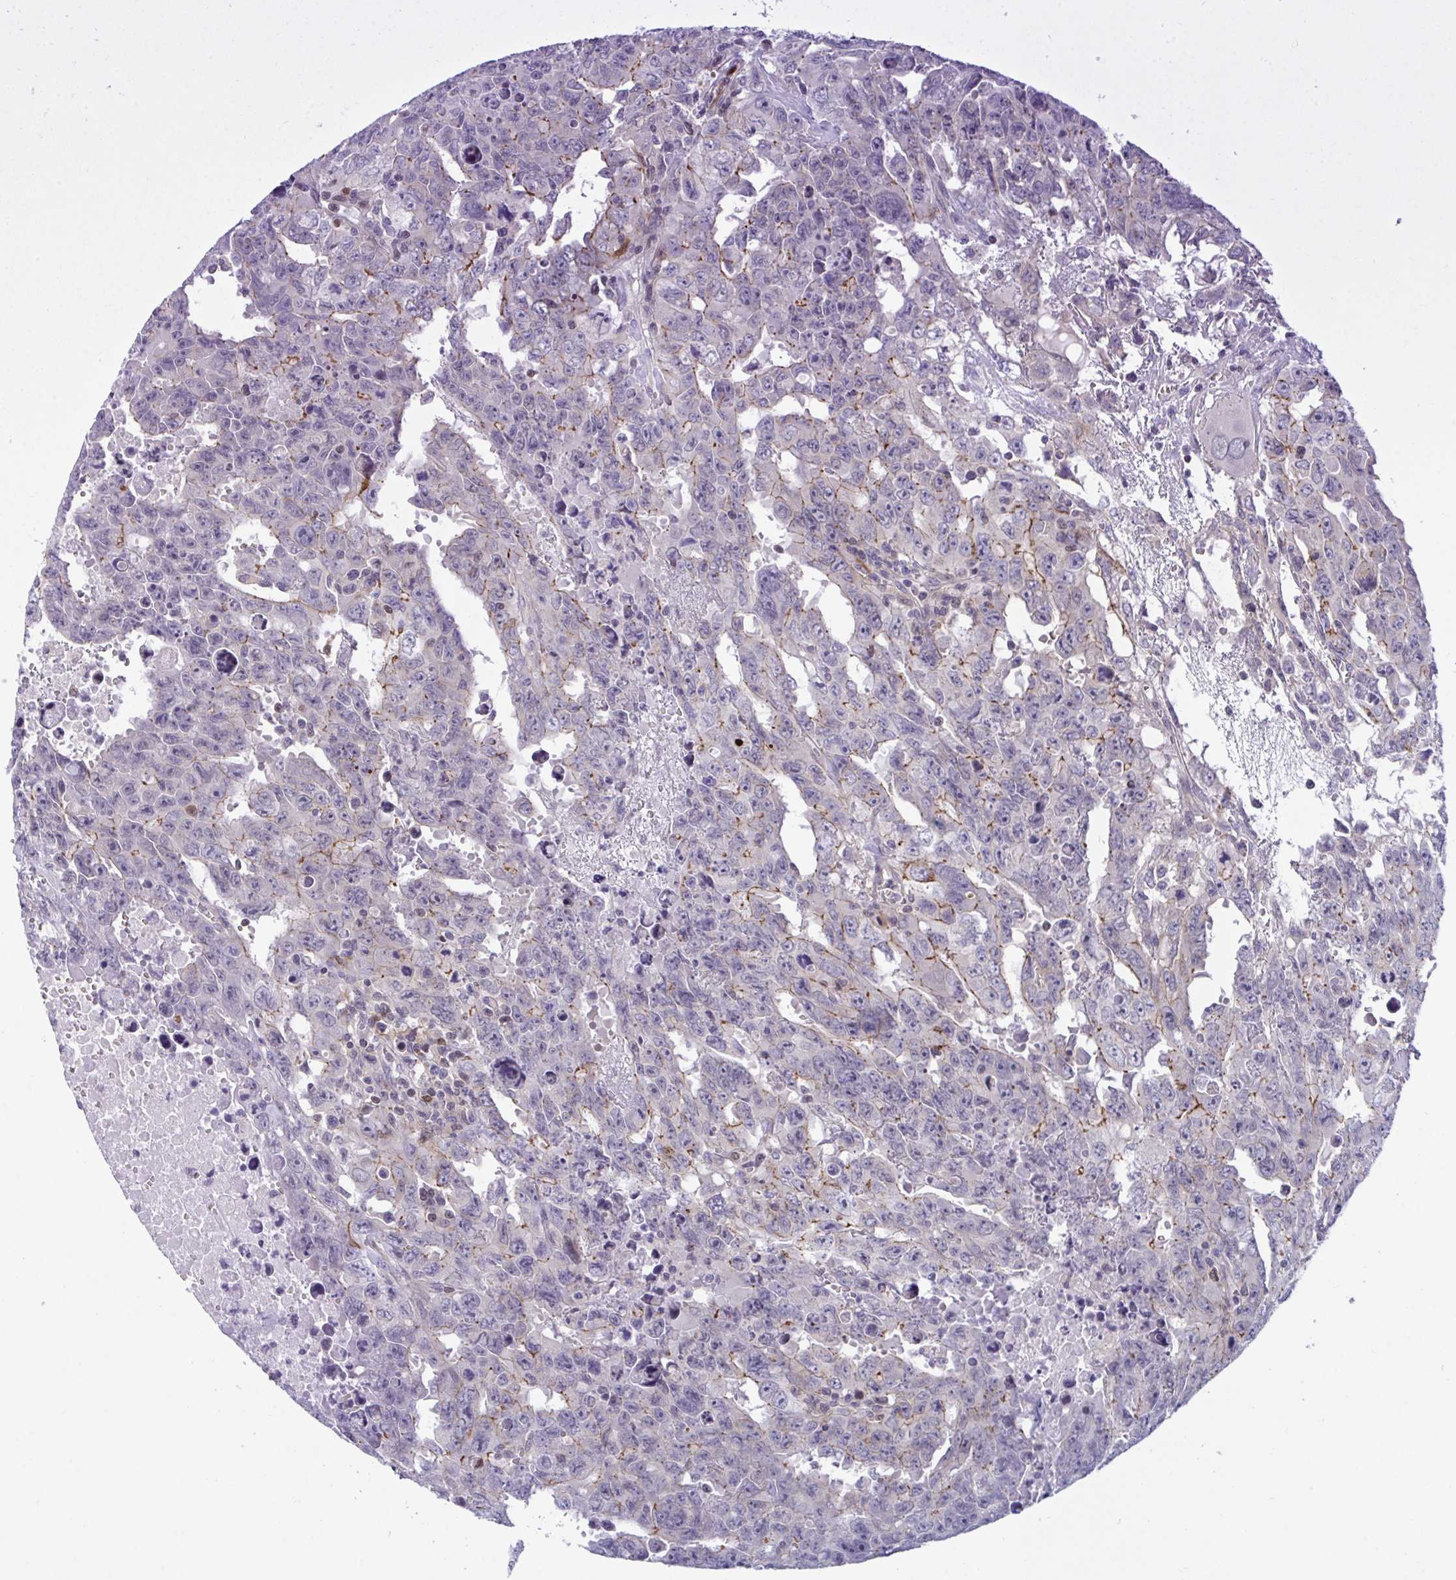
{"staining": {"intensity": "negative", "quantity": "none", "location": "none"}, "tissue": "testis cancer", "cell_type": "Tumor cells", "image_type": "cancer", "snomed": [{"axis": "morphology", "description": "Carcinoma, Embryonal, NOS"}, {"axis": "topography", "description": "Testis"}], "caption": "High power microscopy histopathology image of an immunohistochemistry histopathology image of embryonal carcinoma (testis), revealing no significant staining in tumor cells.", "gene": "SNX11", "patient": {"sex": "male", "age": 24}}